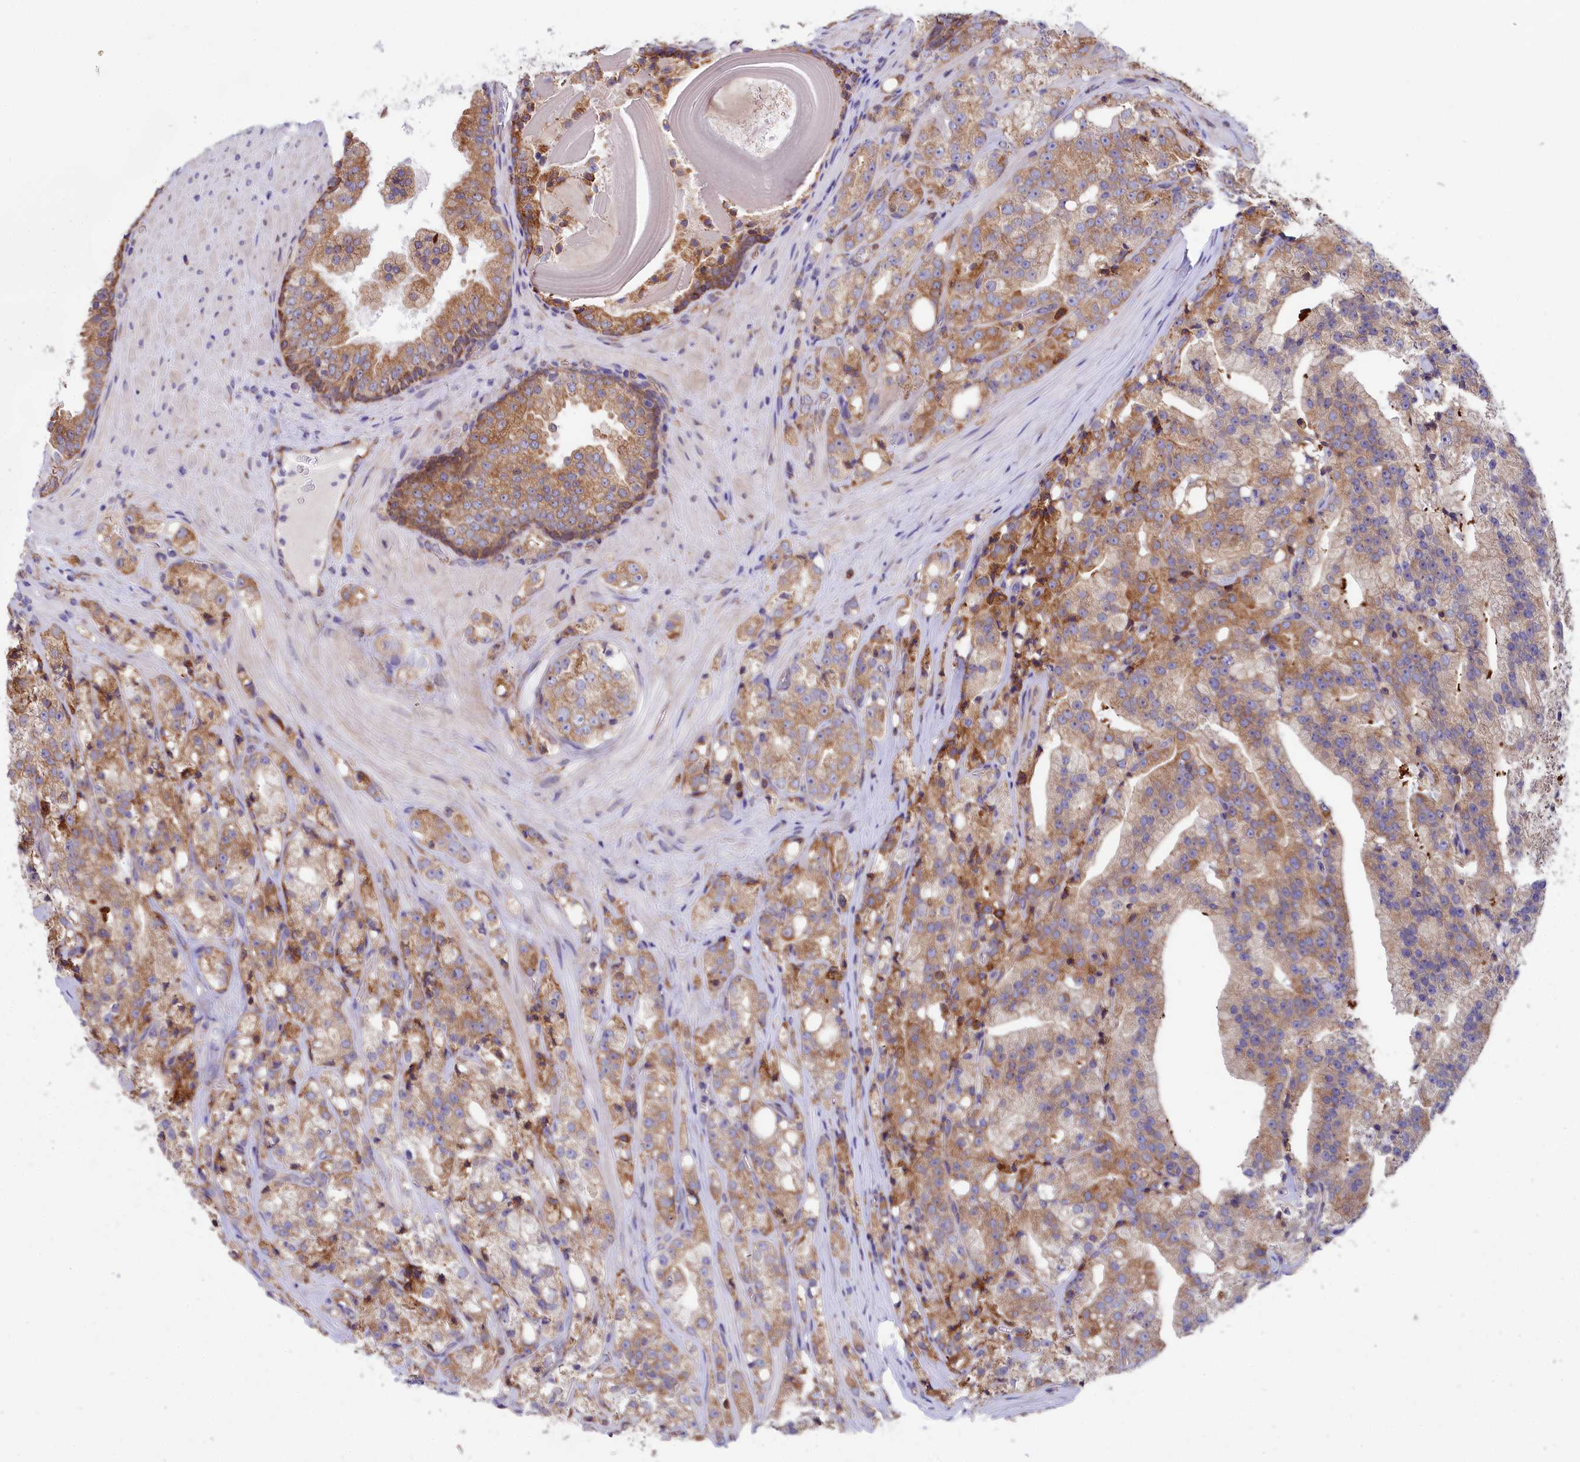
{"staining": {"intensity": "moderate", "quantity": ">75%", "location": "cytoplasmic/membranous"}, "tissue": "prostate cancer", "cell_type": "Tumor cells", "image_type": "cancer", "snomed": [{"axis": "morphology", "description": "Adenocarcinoma, High grade"}, {"axis": "topography", "description": "Prostate"}], "caption": "Tumor cells display medium levels of moderate cytoplasmic/membranous positivity in approximately >75% of cells in human prostate cancer.", "gene": "CHID1", "patient": {"sex": "male", "age": 64}}